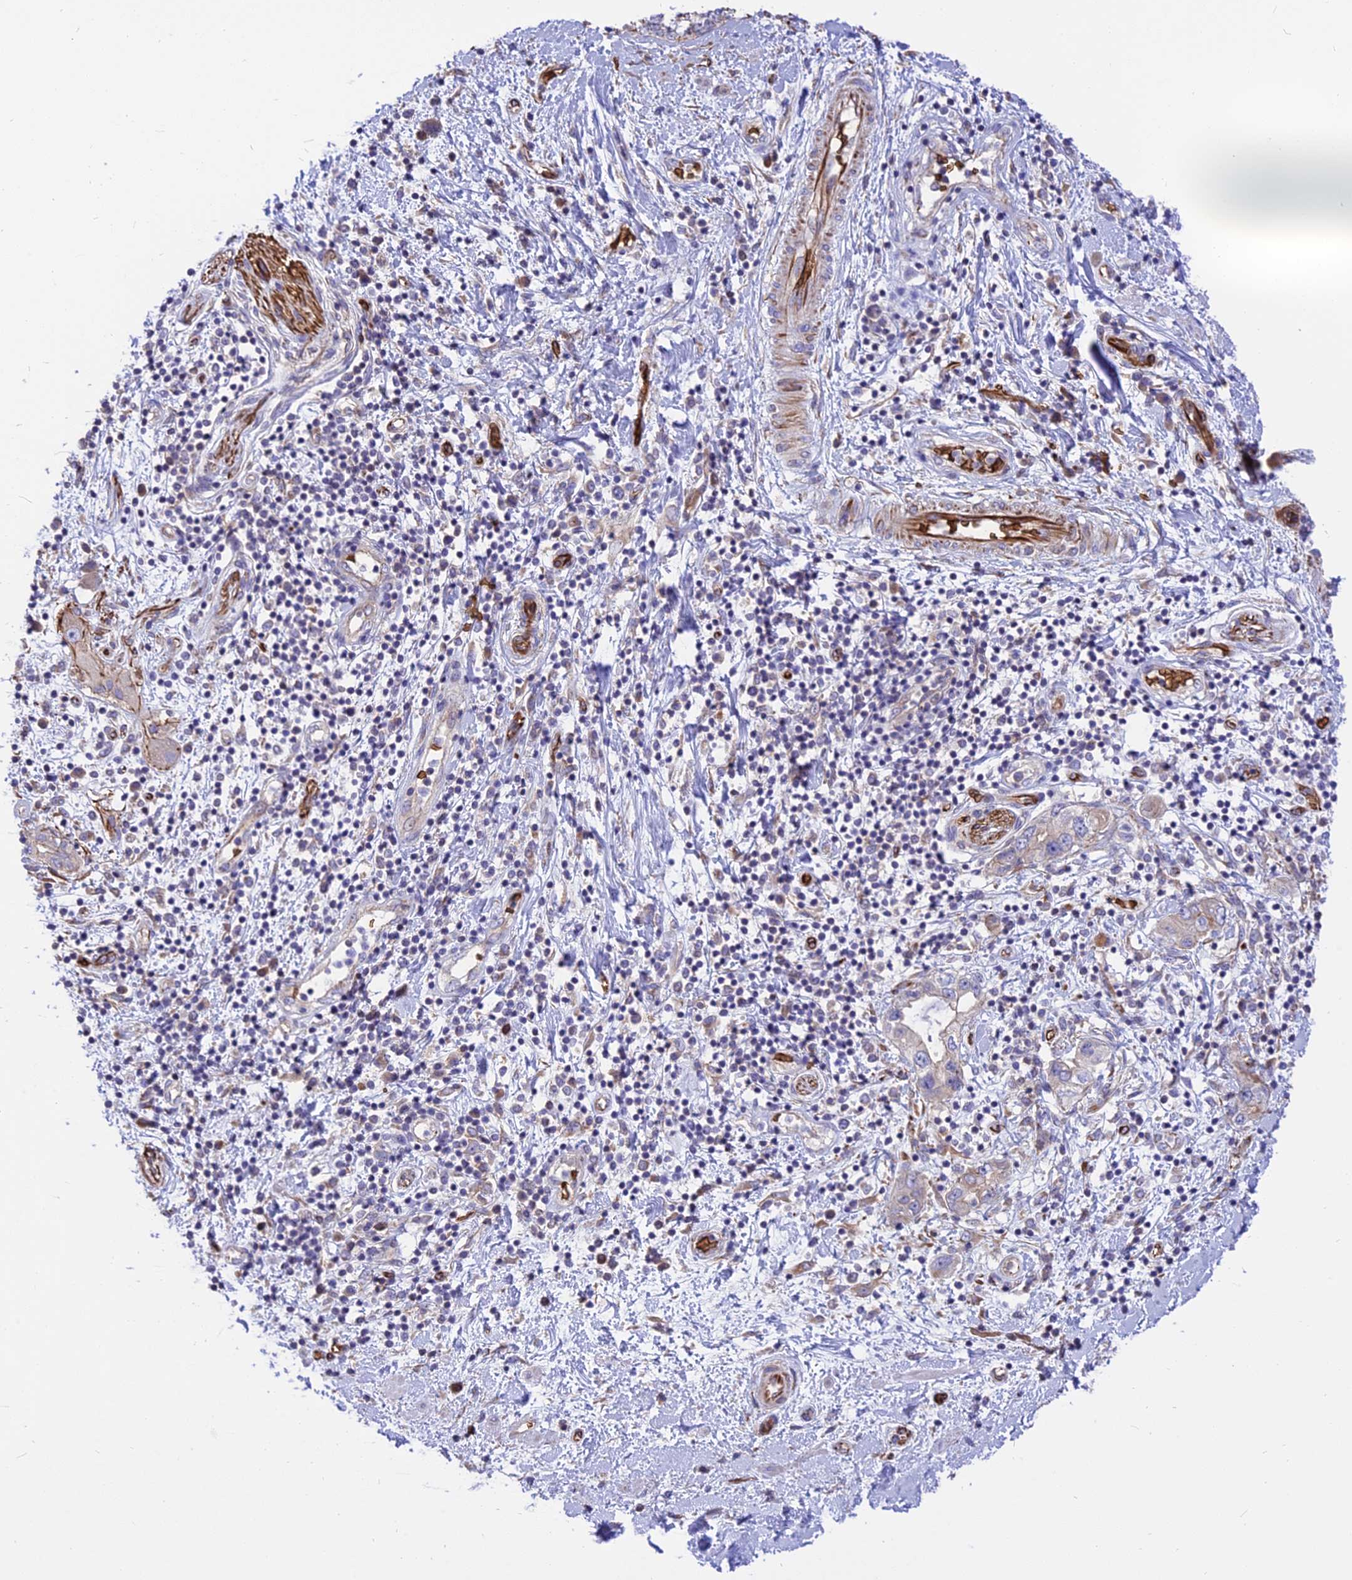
{"staining": {"intensity": "negative", "quantity": "none", "location": "none"}, "tissue": "pancreatic cancer", "cell_type": "Tumor cells", "image_type": "cancer", "snomed": [{"axis": "morphology", "description": "Adenocarcinoma, NOS"}, {"axis": "topography", "description": "Pancreas"}], "caption": "High magnification brightfield microscopy of pancreatic adenocarcinoma stained with DAB (3,3'-diaminobenzidine) (brown) and counterstained with hematoxylin (blue): tumor cells show no significant staining.", "gene": "TTC4", "patient": {"sex": "female", "age": 73}}